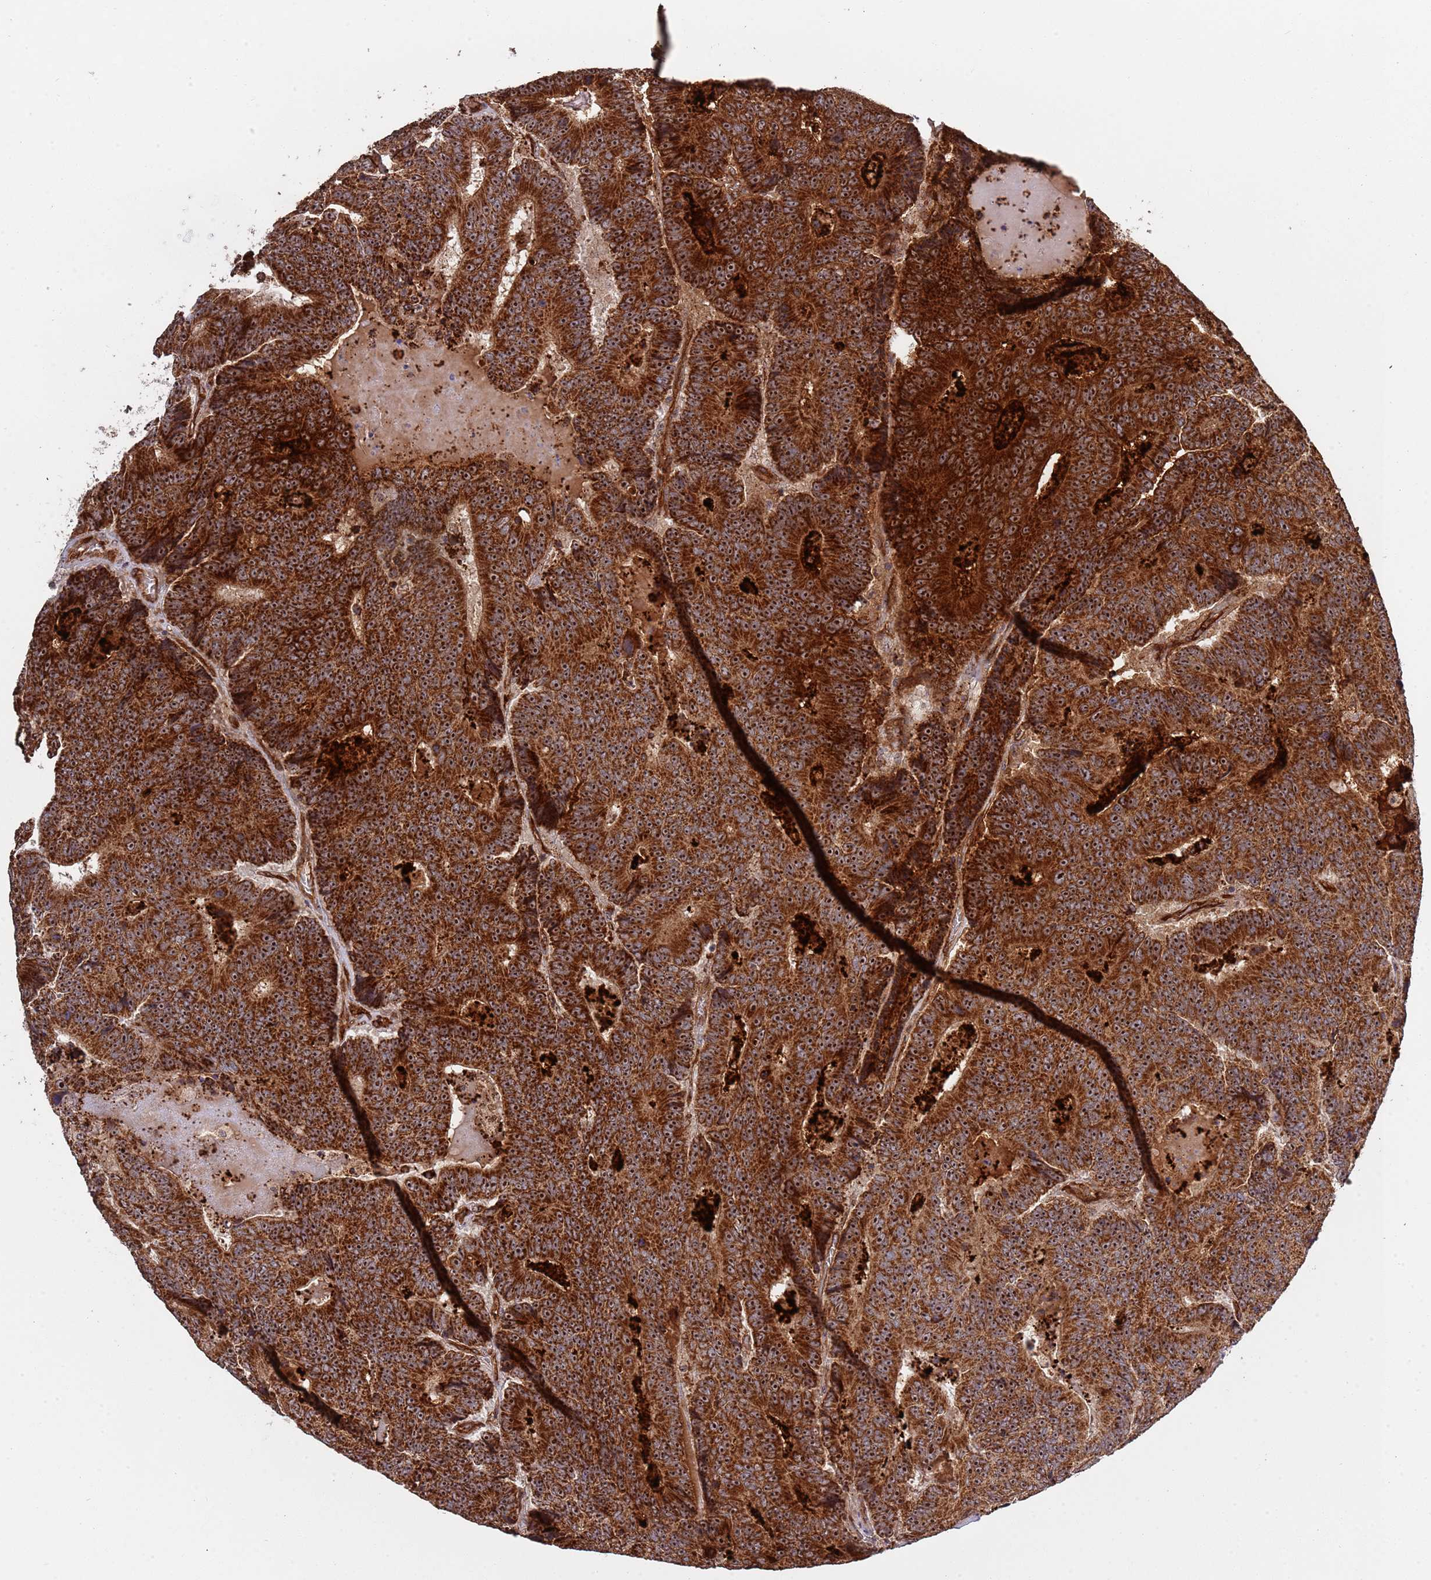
{"staining": {"intensity": "strong", "quantity": ">75%", "location": "cytoplasmic/membranous,nuclear"}, "tissue": "colorectal cancer", "cell_type": "Tumor cells", "image_type": "cancer", "snomed": [{"axis": "morphology", "description": "Adenocarcinoma, NOS"}, {"axis": "topography", "description": "Colon"}], "caption": "IHC of colorectal cancer (adenocarcinoma) demonstrates high levels of strong cytoplasmic/membranous and nuclear staining in approximately >75% of tumor cells.", "gene": "DCHS1", "patient": {"sex": "male", "age": 83}}